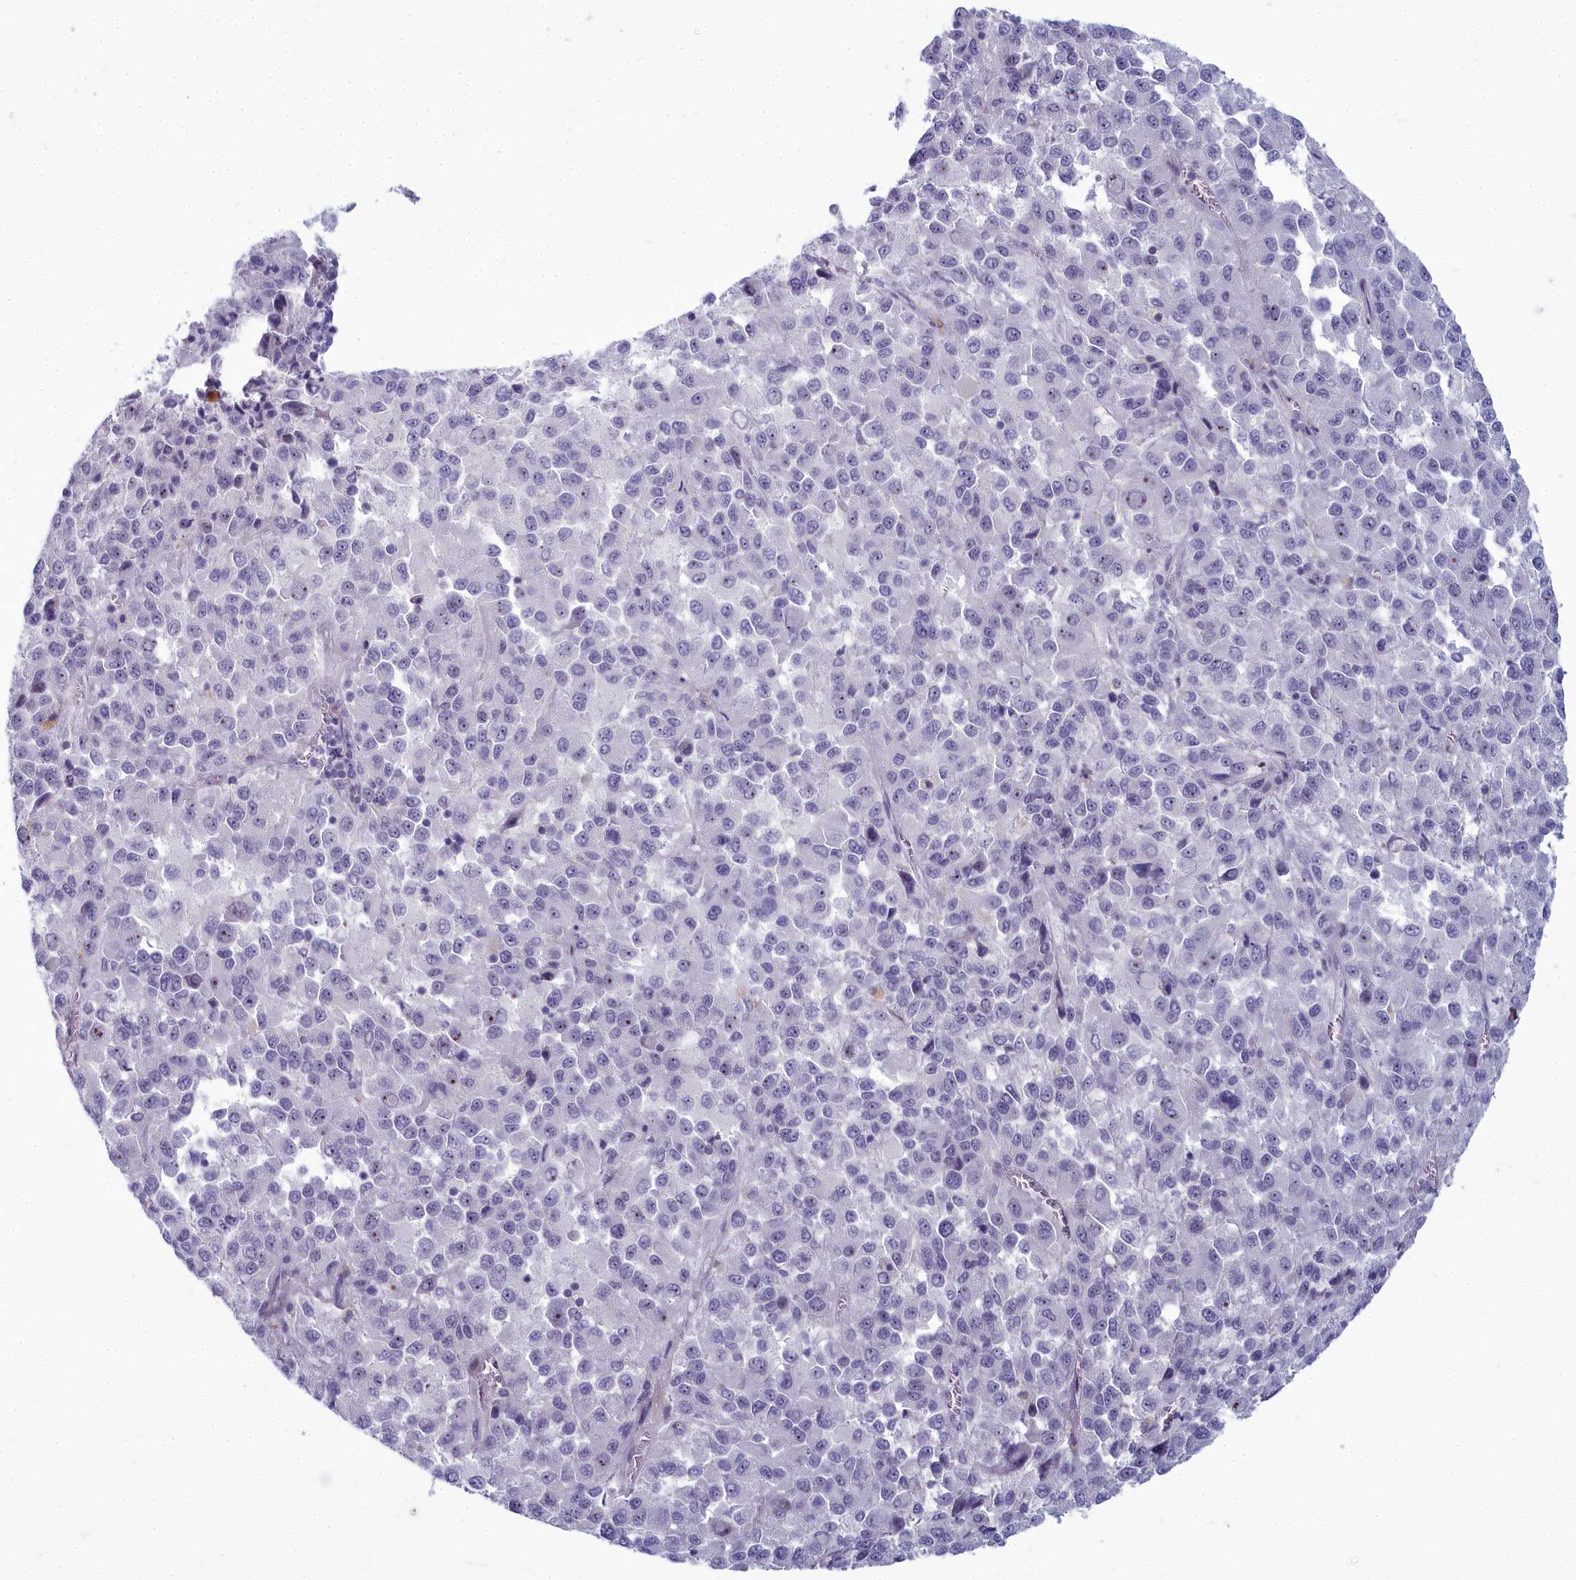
{"staining": {"intensity": "negative", "quantity": "none", "location": "none"}, "tissue": "melanoma", "cell_type": "Tumor cells", "image_type": "cancer", "snomed": [{"axis": "morphology", "description": "Malignant melanoma, Metastatic site"}, {"axis": "topography", "description": "Lung"}], "caption": "A high-resolution histopathology image shows immunohistochemistry (IHC) staining of malignant melanoma (metastatic site), which exhibits no significant positivity in tumor cells.", "gene": "INSYN2A", "patient": {"sex": "male", "age": 64}}